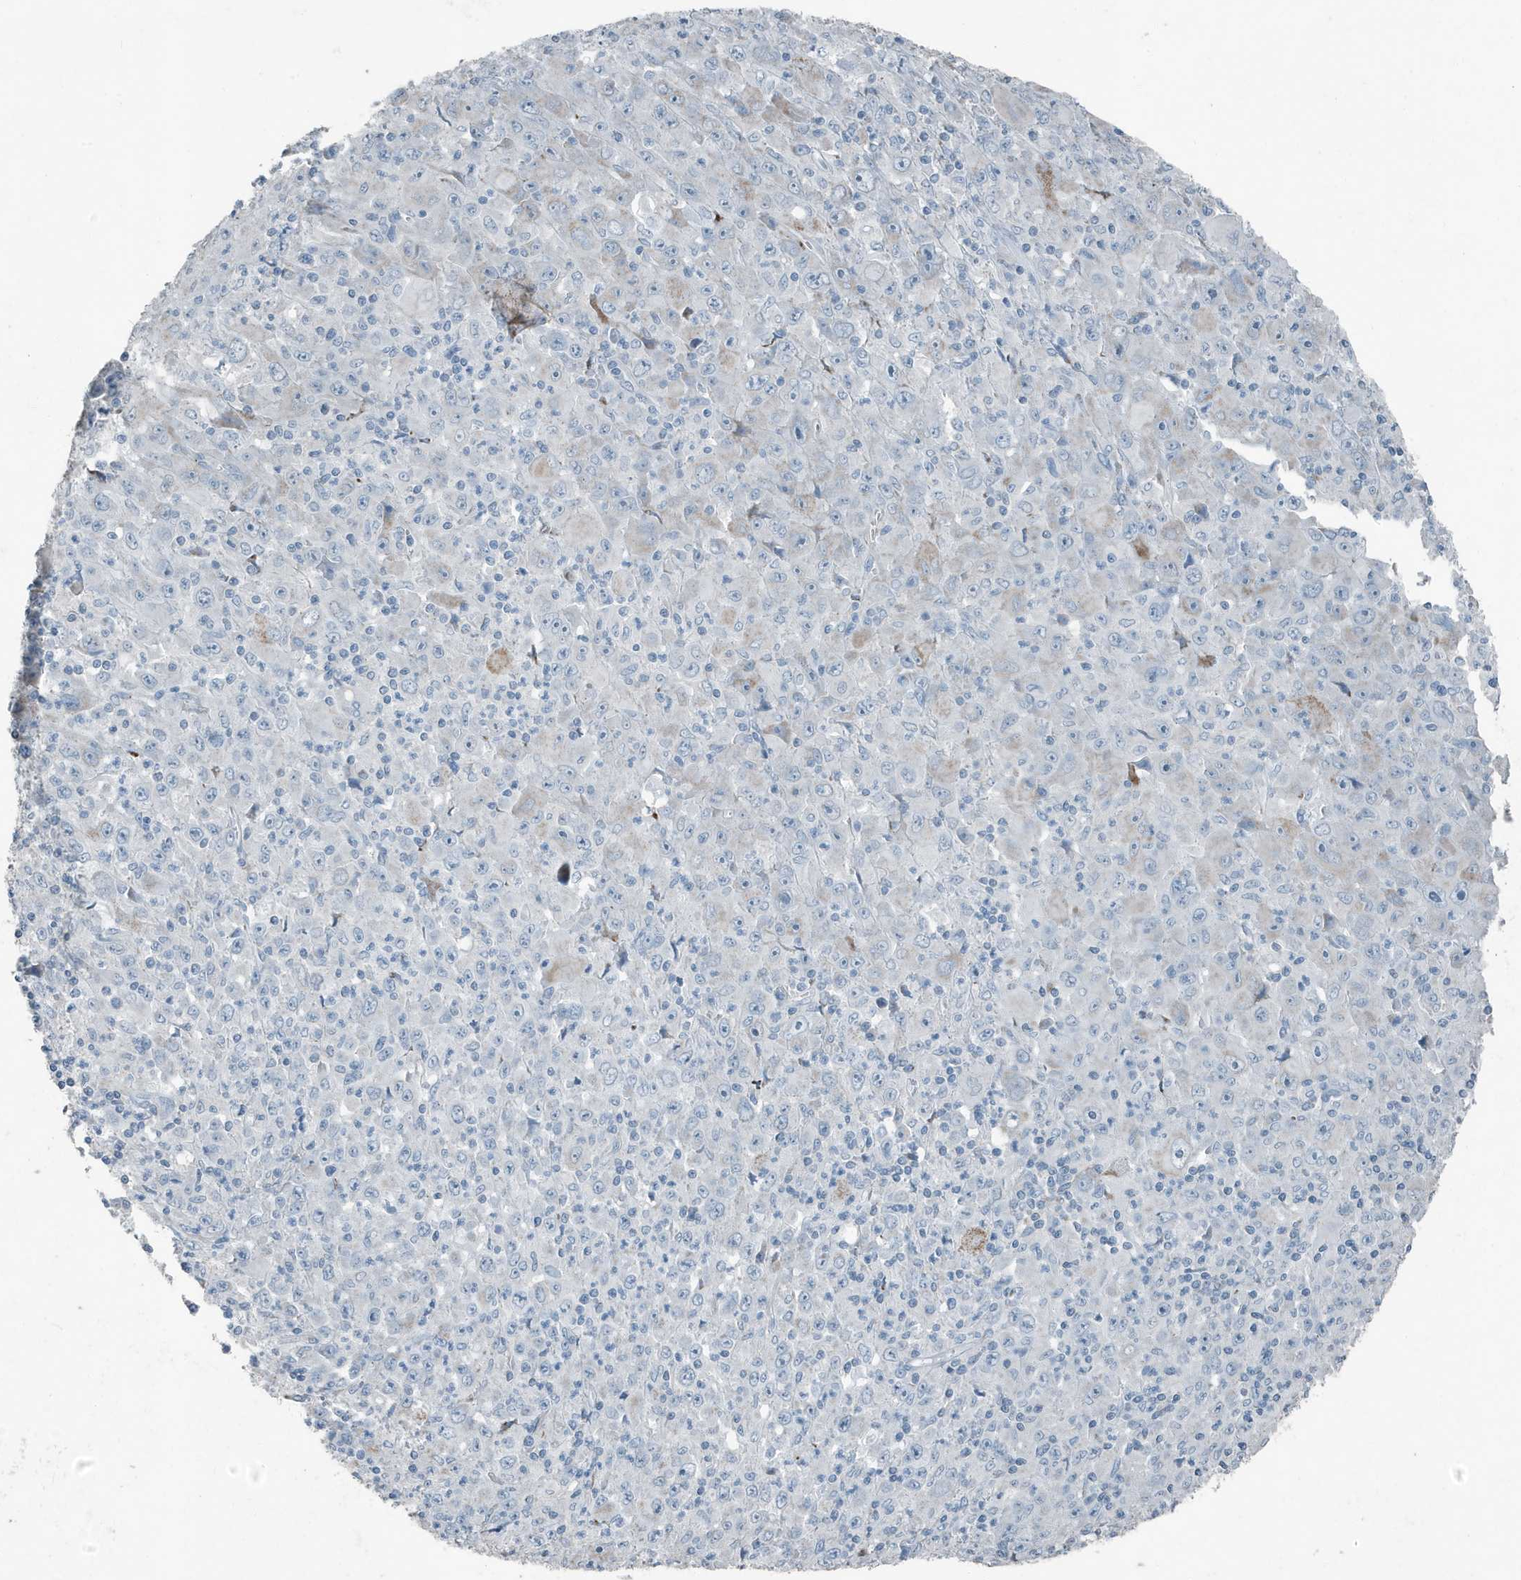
{"staining": {"intensity": "moderate", "quantity": "<25%", "location": "cytoplasmic/membranous"}, "tissue": "melanoma", "cell_type": "Tumor cells", "image_type": "cancer", "snomed": [{"axis": "morphology", "description": "Malignant melanoma, Metastatic site"}, {"axis": "topography", "description": "Skin"}], "caption": "Protein expression analysis of malignant melanoma (metastatic site) exhibits moderate cytoplasmic/membranous staining in approximately <25% of tumor cells.", "gene": "FAM162A", "patient": {"sex": "female", "age": 56}}